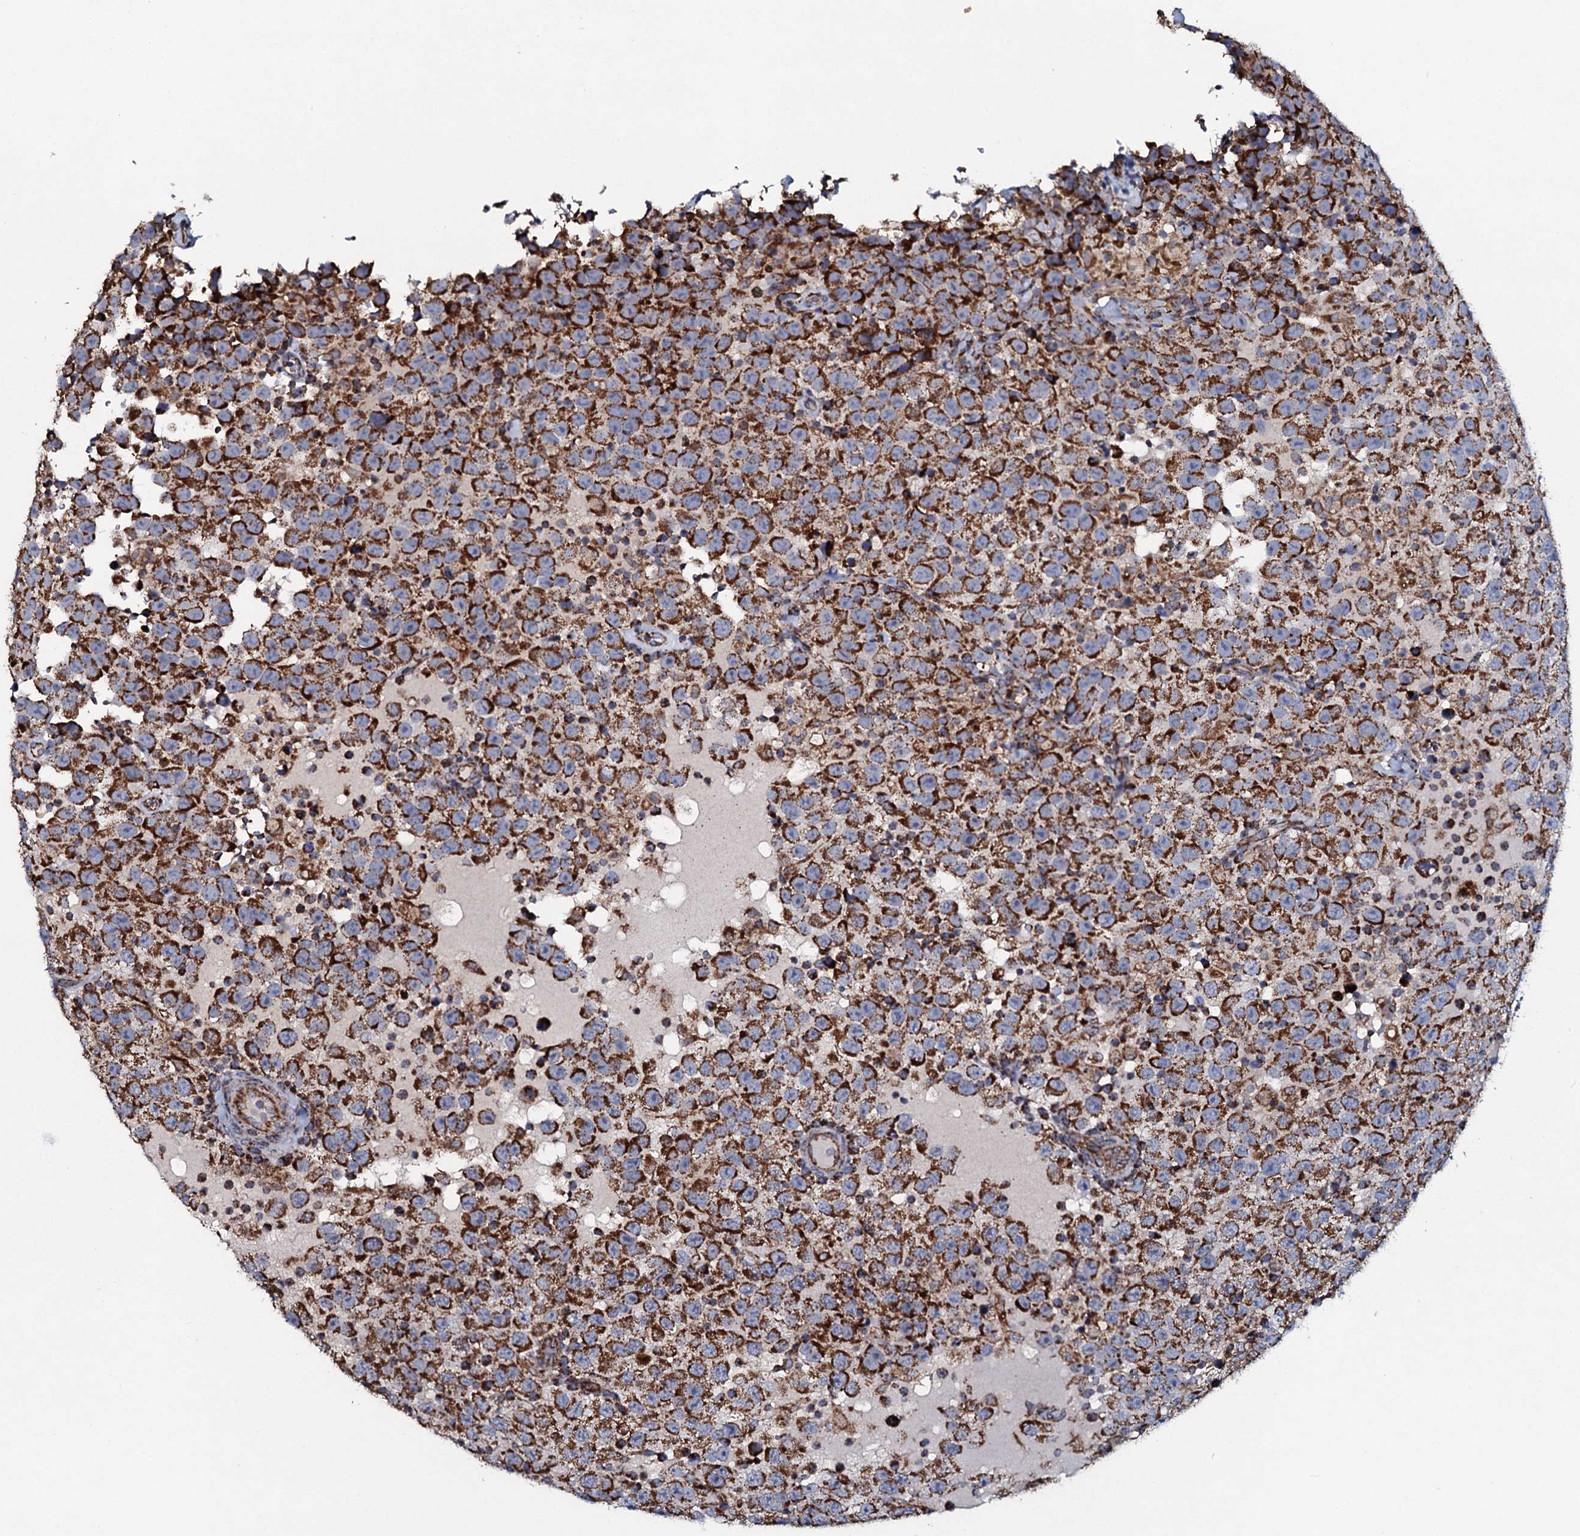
{"staining": {"intensity": "strong", "quantity": ">75%", "location": "cytoplasmic/membranous"}, "tissue": "testis cancer", "cell_type": "Tumor cells", "image_type": "cancer", "snomed": [{"axis": "morphology", "description": "Seminoma, NOS"}, {"axis": "topography", "description": "Testis"}], "caption": "Testis cancer was stained to show a protein in brown. There is high levels of strong cytoplasmic/membranous expression in approximately >75% of tumor cells. (Brightfield microscopy of DAB IHC at high magnification).", "gene": "EVC2", "patient": {"sex": "male", "age": 41}}